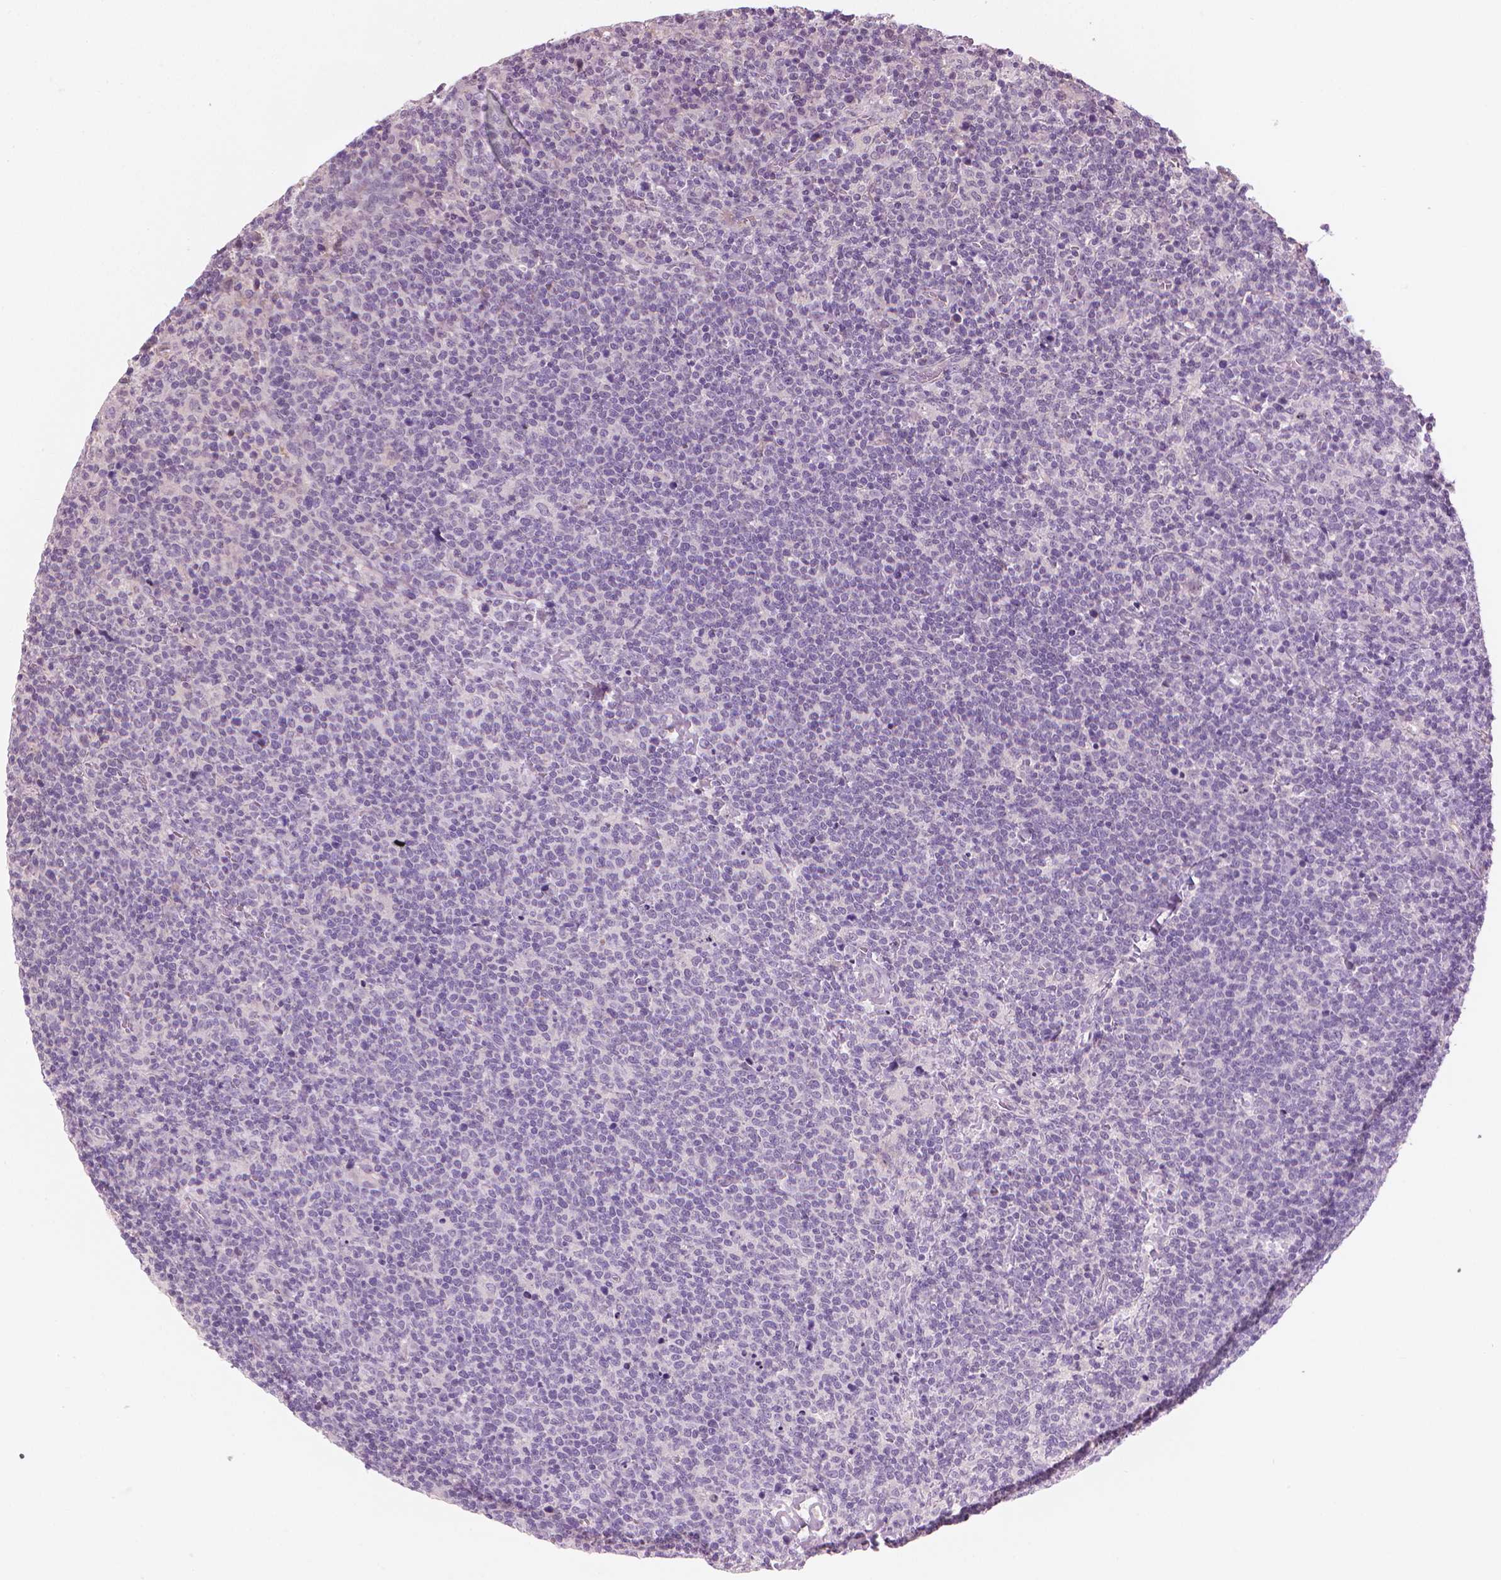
{"staining": {"intensity": "negative", "quantity": "none", "location": "none"}, "tissue": "lymphoma", "cell_type": "Tumor cells", "image_type": "cancer", "snomed": [{"axis": "morphology", "description": "Malignant lymphoma, non-Hodgkin's type, High grade"}, {"axis": "topography", "description": "Lymph node"}], "caption": "This is an immunohistochemistry (IHC) image of human malignant lymphoma, non-Hodgkin's type (high-grade). There is no positivity in tumor cells.", "gene": "SAXO2", "patient": {"sex": "male", "age": 61}}